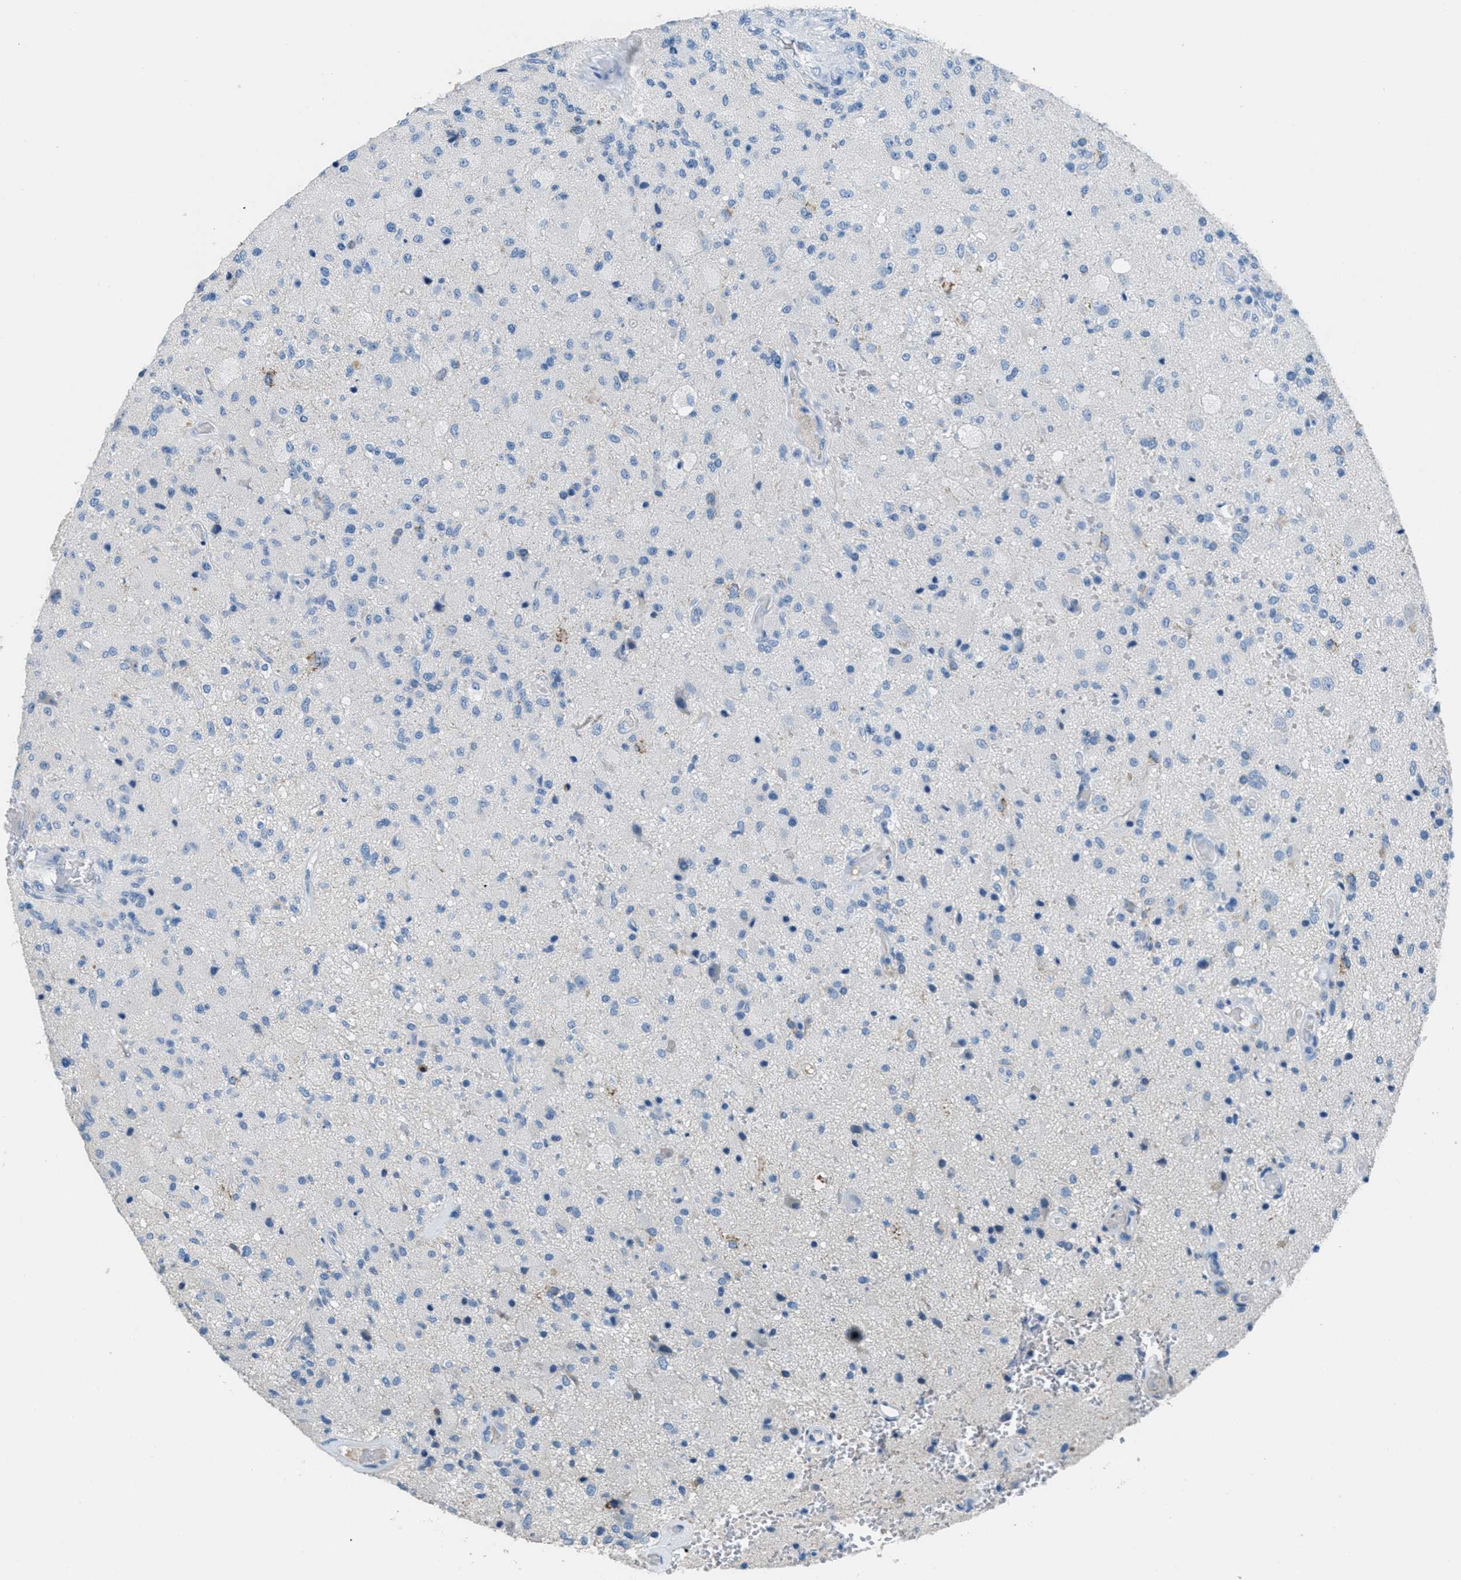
{"staining": {"intensity": "negative", "quantity": "none", "location": "none"}, "tissue": "glioma", "cell_type": "Tumor cells", "image_type": "cancer", "snomed": [{"axis": "morphology", "description": "Normal tissue, NOS"}, {"axis": "morphology", "description": "Glioma, malignant, High grade"}, {"axis": "topography", "description": "Cerebral cortex"}], "caption": "Immunohistochemistry of human glioma displays no expression in tumor cells.", "gene": "MGARP", "patient": {"sex": "male", "age": 77}}